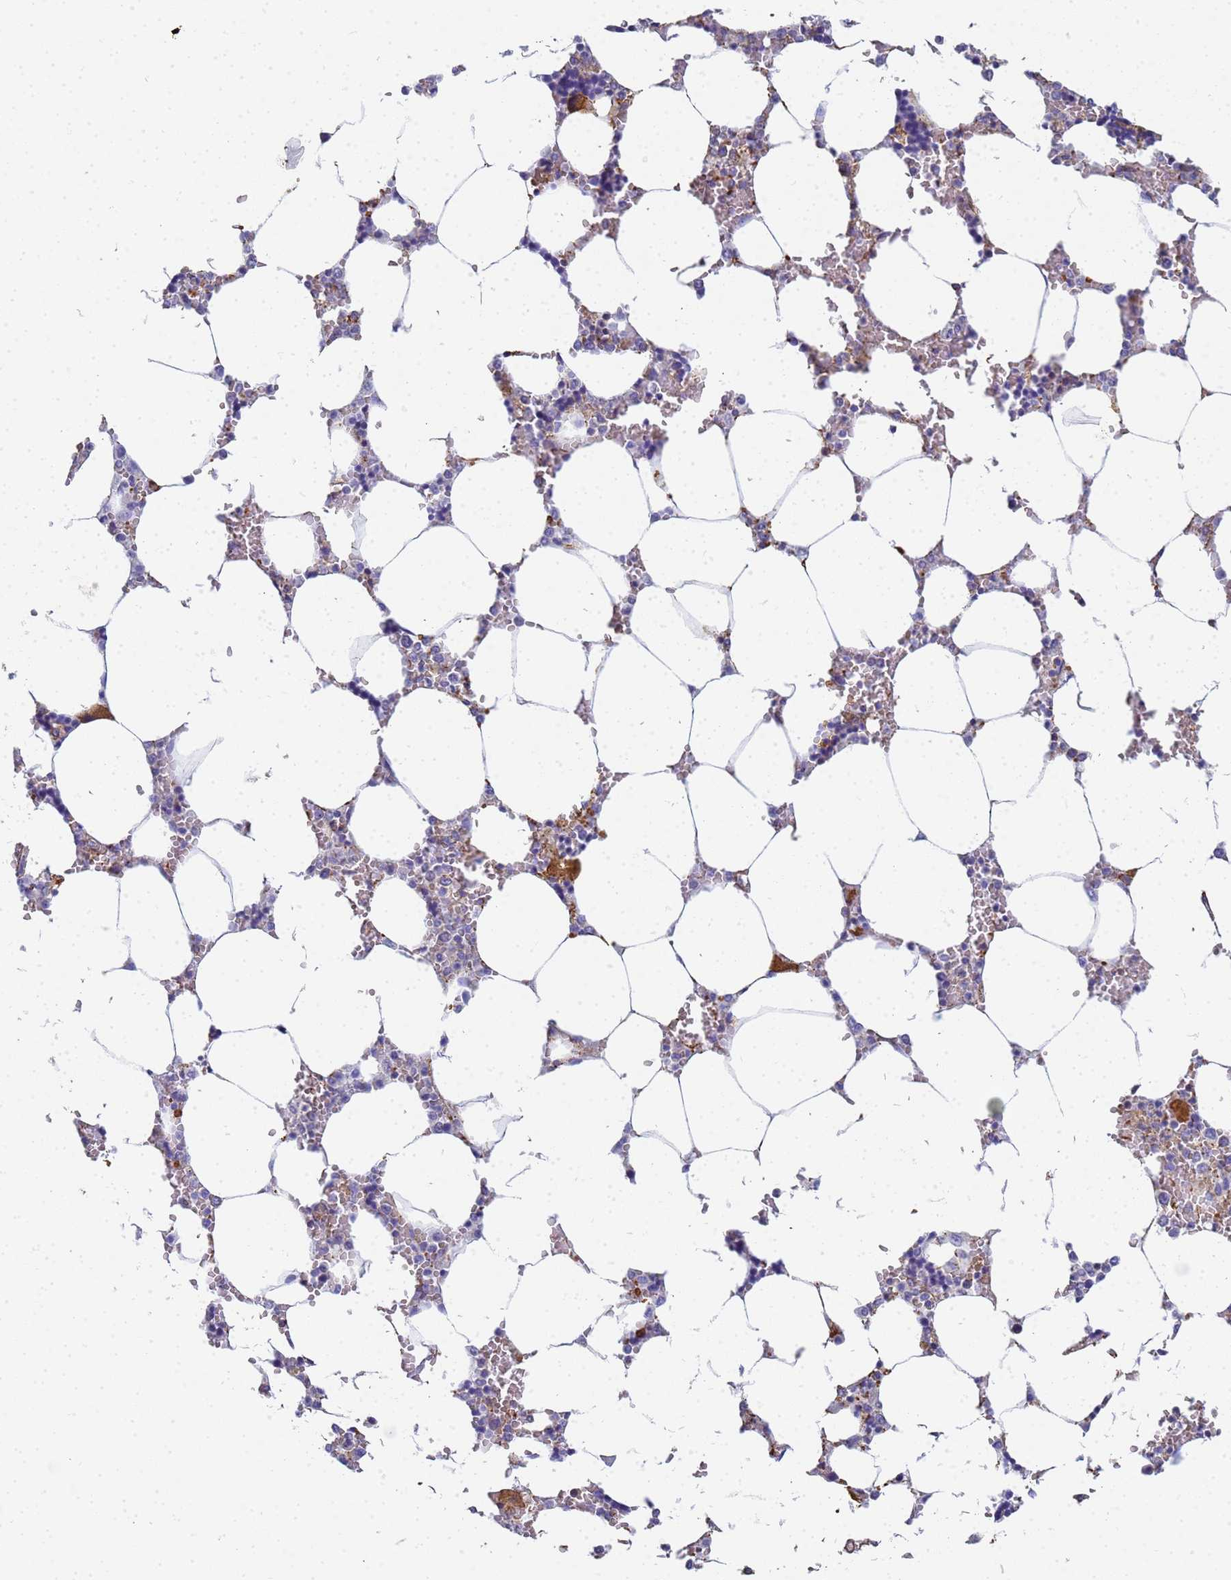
{"staining": {"intensity": "moderate", "quantity": "<25%", "location": "cytoplasmic/membranous"}, "tissue": "bone marrow", "cell_type": "Hematopoietic cells", "image_type": "normal", "snomed": [{"axis": "morphology", "description": "Normal tissue, NOS"}, {"axis": "topography", "description": "Bone marrow"}], "caption": "A brown stain highlights moderate cytoplasmic/membranous staining of a protein in hematopoietic cells of benign bone marrow.", "gene": "TPM1", "patient": {"sex": "male", "age": 64}}